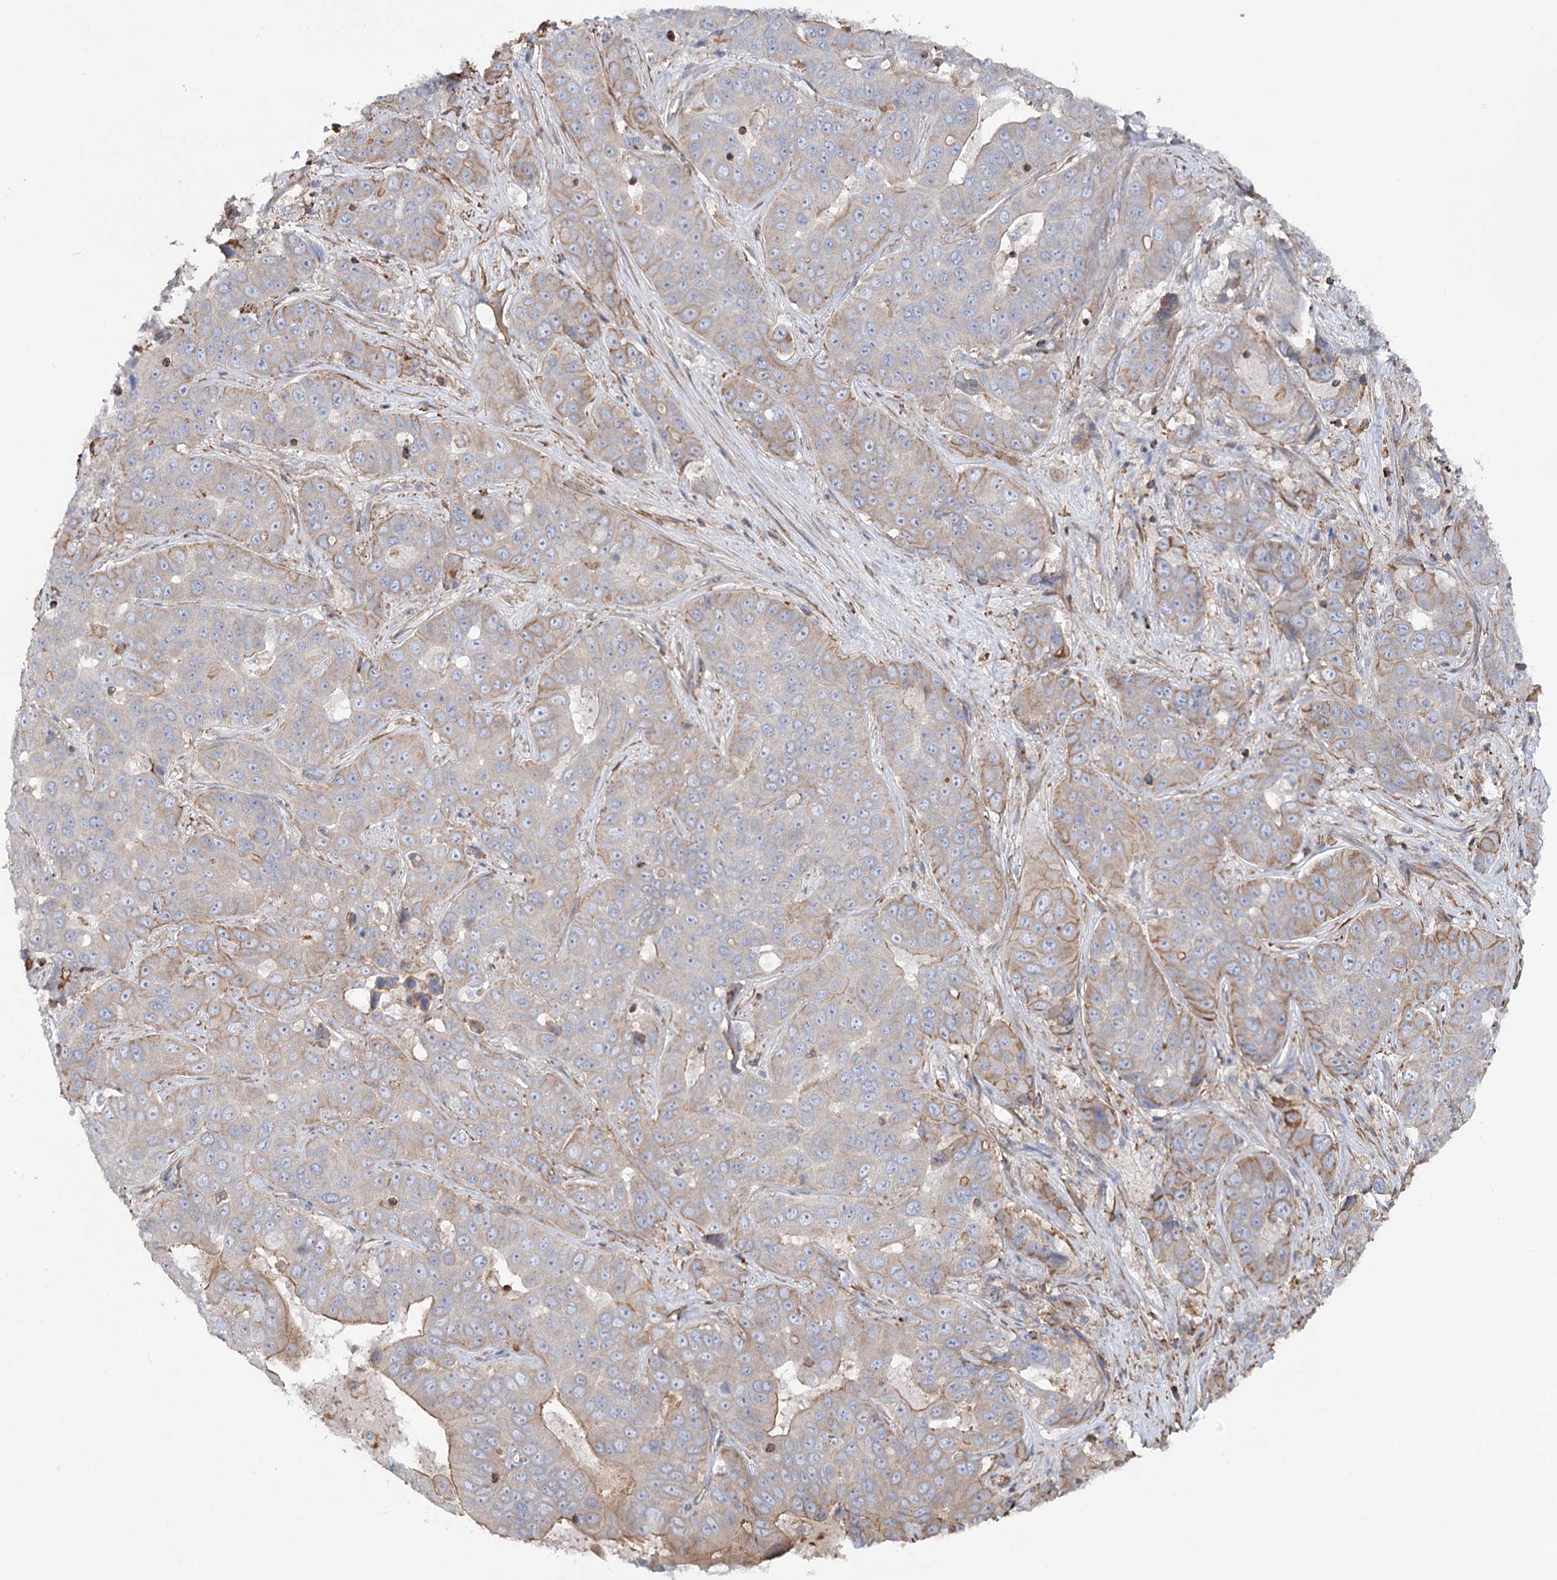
{"staining": {"intensity": "weak", "quantity": "25%-75%", "location": "cytoplasmic/membranous"}, "tissue": "liver cancer", "cell_type": "Tumor cells", "image_type": "cancer", "snomed": [{"axis": "morphology", "description": "Cholangiocarcinoma"}, {"axis": "topography", "description": "Liver"}], "caption": "Immunohistochemical staining of human liver cholangiocarcinoma exhibits low levels of weak cytoplasmic/membranous protein positivity in about 25%-75% of tumor cells.", "gene": "LARP1B", "patient": {"sex": "female", "age": 52}}